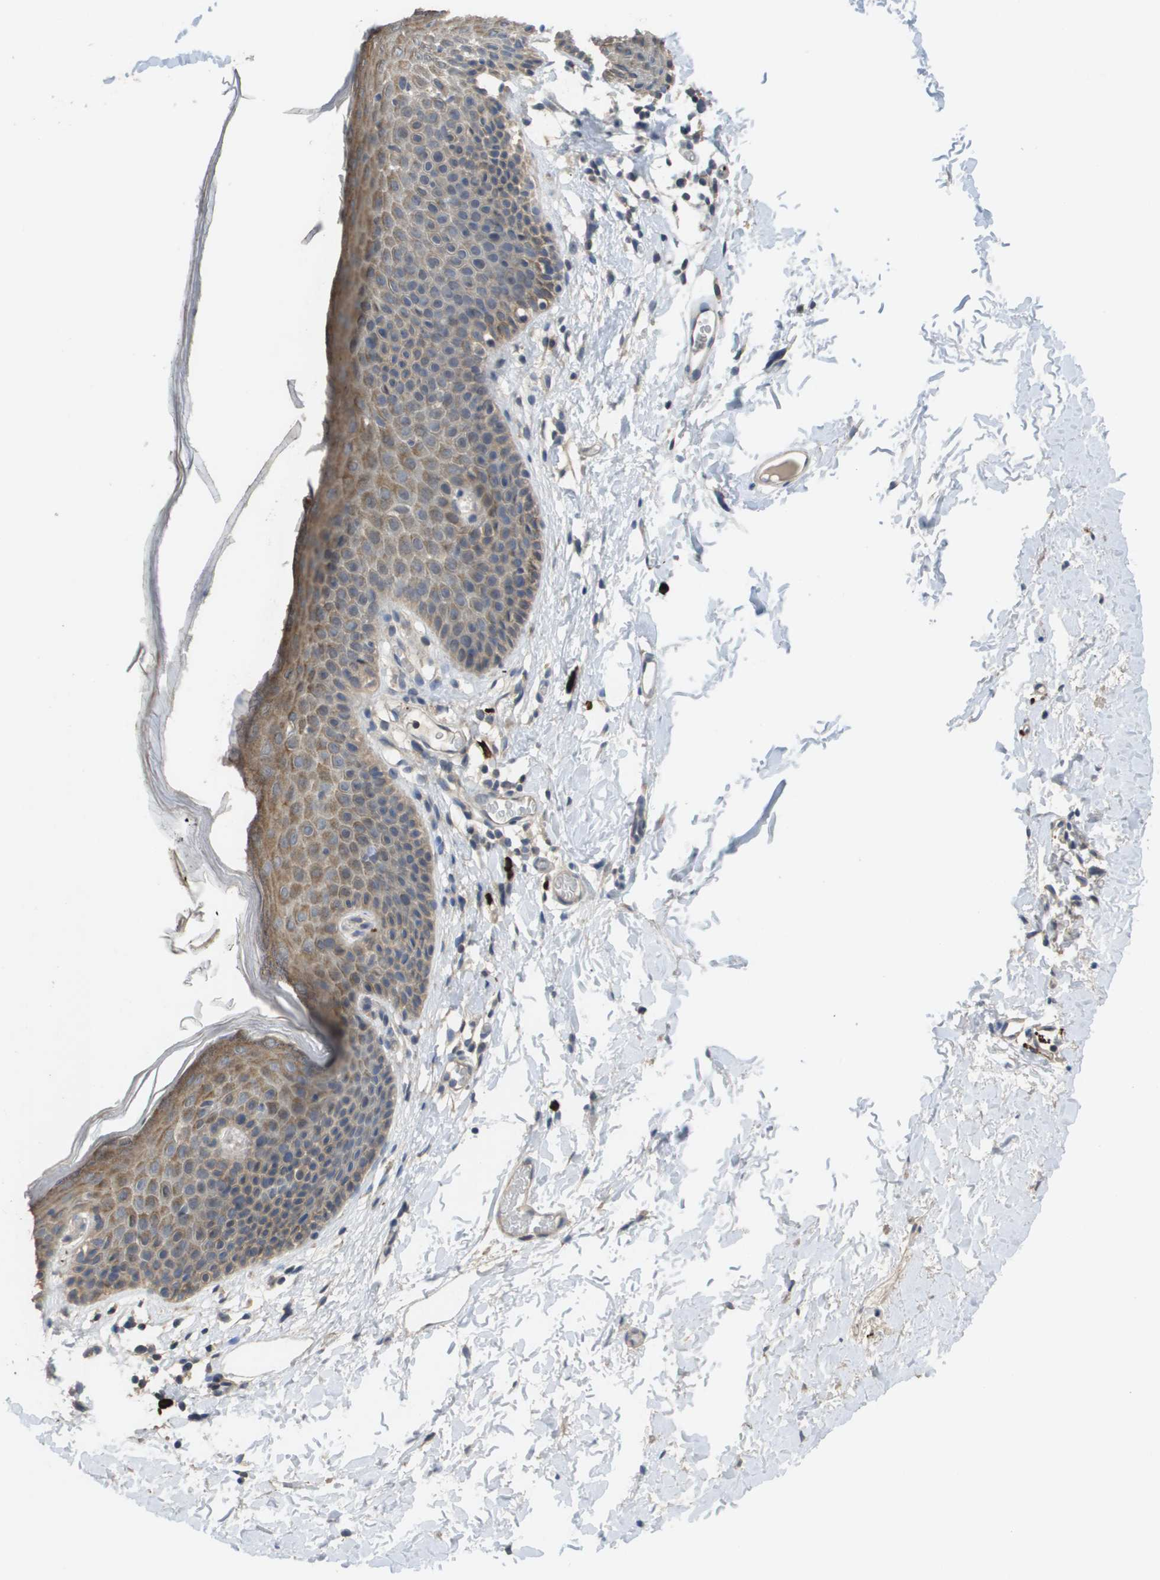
{"staining": {"intensity": "moderate", "quantity": "25%-75%", "location": "cytoplasmic/membranous"}, "tissue": "skin", "cell_type": "Epidermal cells", "image_type": "normal", "snomed": [{"axis": "morphology", "description": "Normal tissue, NOS"}, {"axis": "topography", "description": "Adipose tissue"}, {"axis": "topography", "description": "Vascular tissue"}, {"axis": "topography", "description": "Anal"}, {"axis": "topography", "description": "Peripheral nerve tissue"}], "caption": "Immunohistochemical staining of benign human skin displays moderate cytoplasmic/membranous protein expression in about 25%-75% of epidermal cells.", "gene": "RAB27B", "patient": {"sex": "female", "age": 54}}